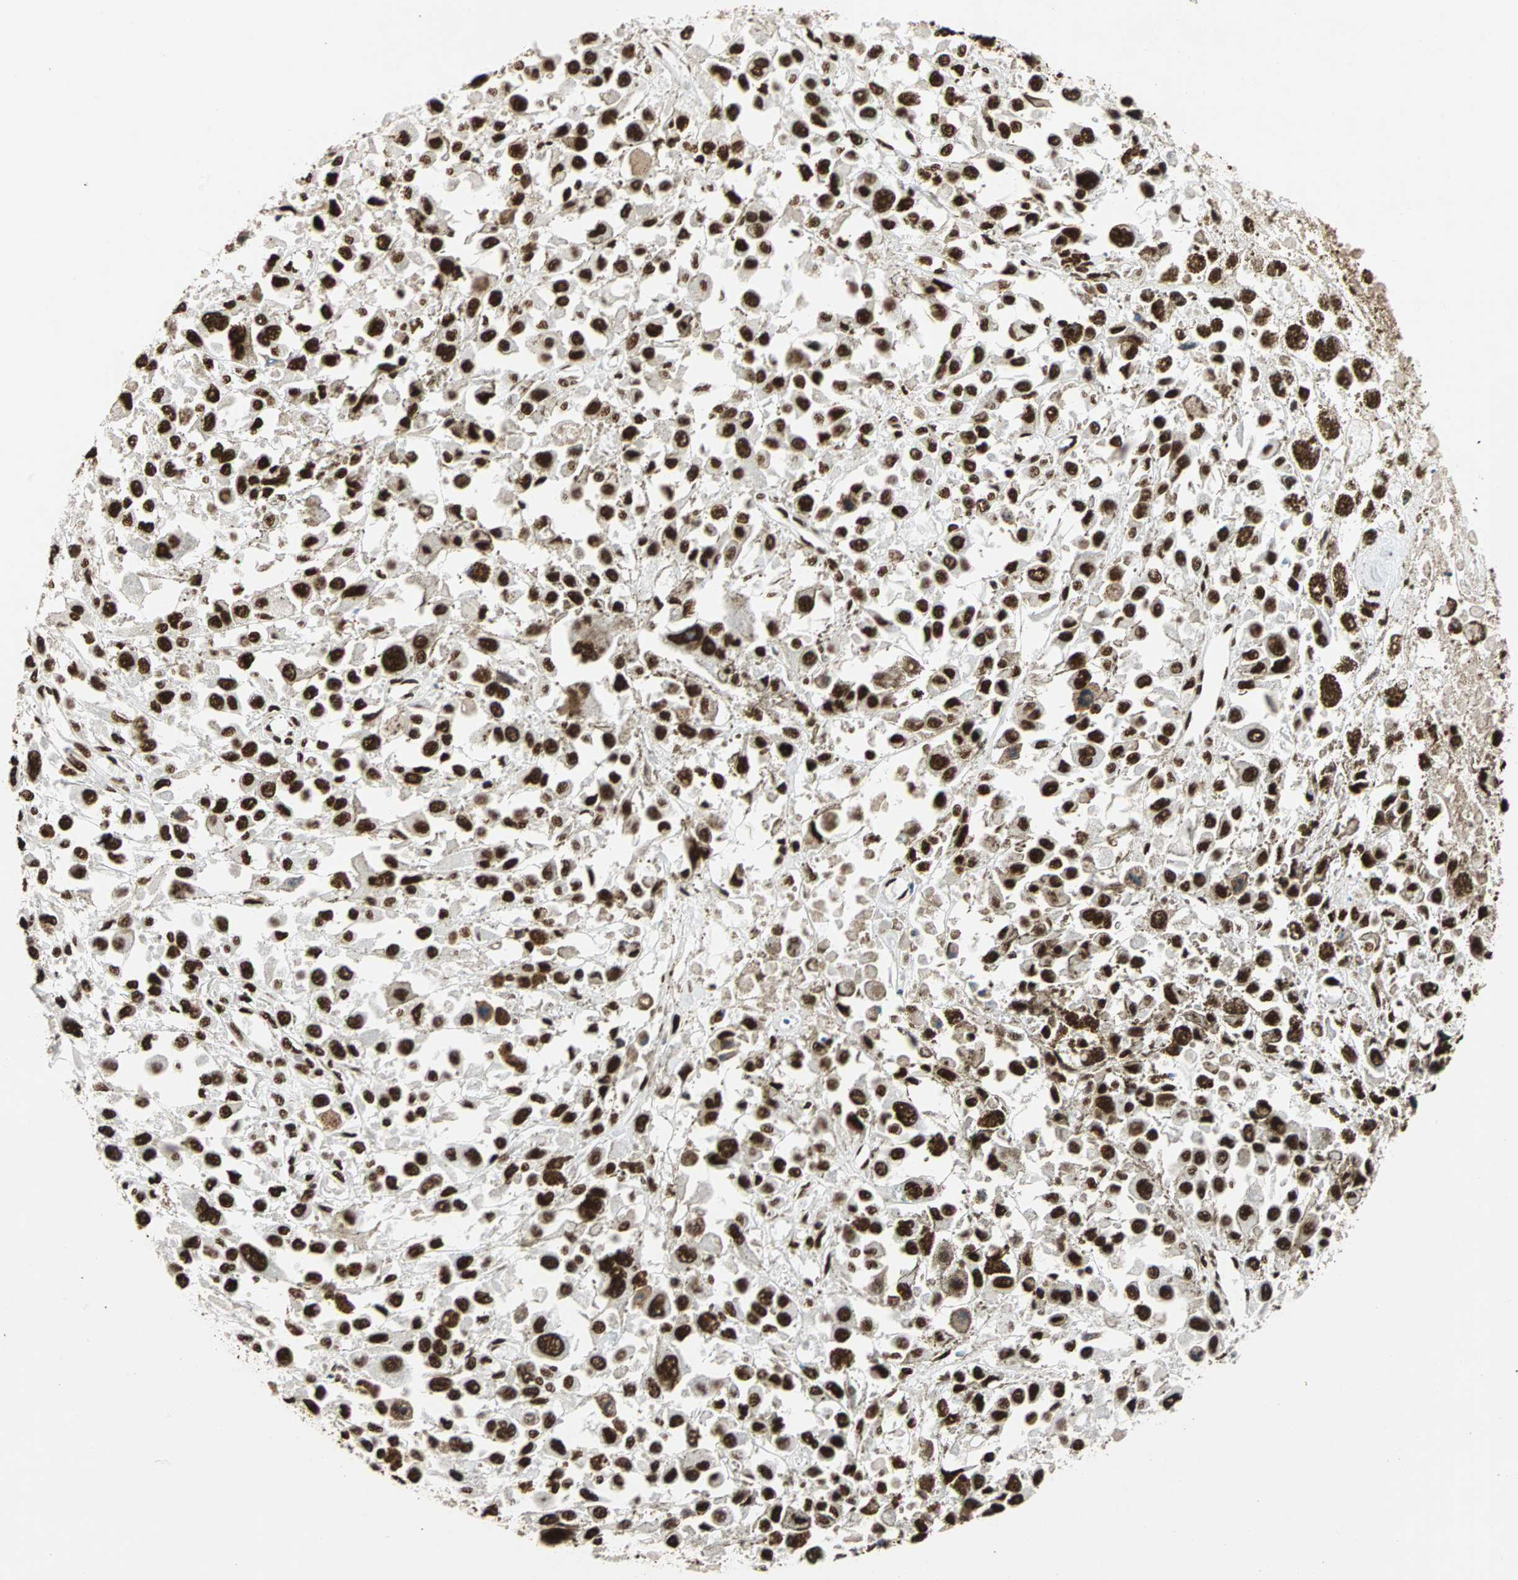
{"staining": {"intensity": "strong", "quantity": ">75%", "location": "nuclear"}, "tissue": "melanoma", "cell_type": "Tumor cells", "image_type": "cancer", "snomed": [{"axis": "morphology", "description": "Malignant melanoma, Metastatic site"}, {"axis": "topography", "description": "Lymph node"}], "caption": "Immunohistochemistry (IHC) of human melanoma reveals high levels of strong nuclear expression in approximately >75% of tumor cells. (Brightfield microscopy of DAB IHC at high magnification).", "gene": "ILF2", "patient": {"sex": "male", "age": 59}}